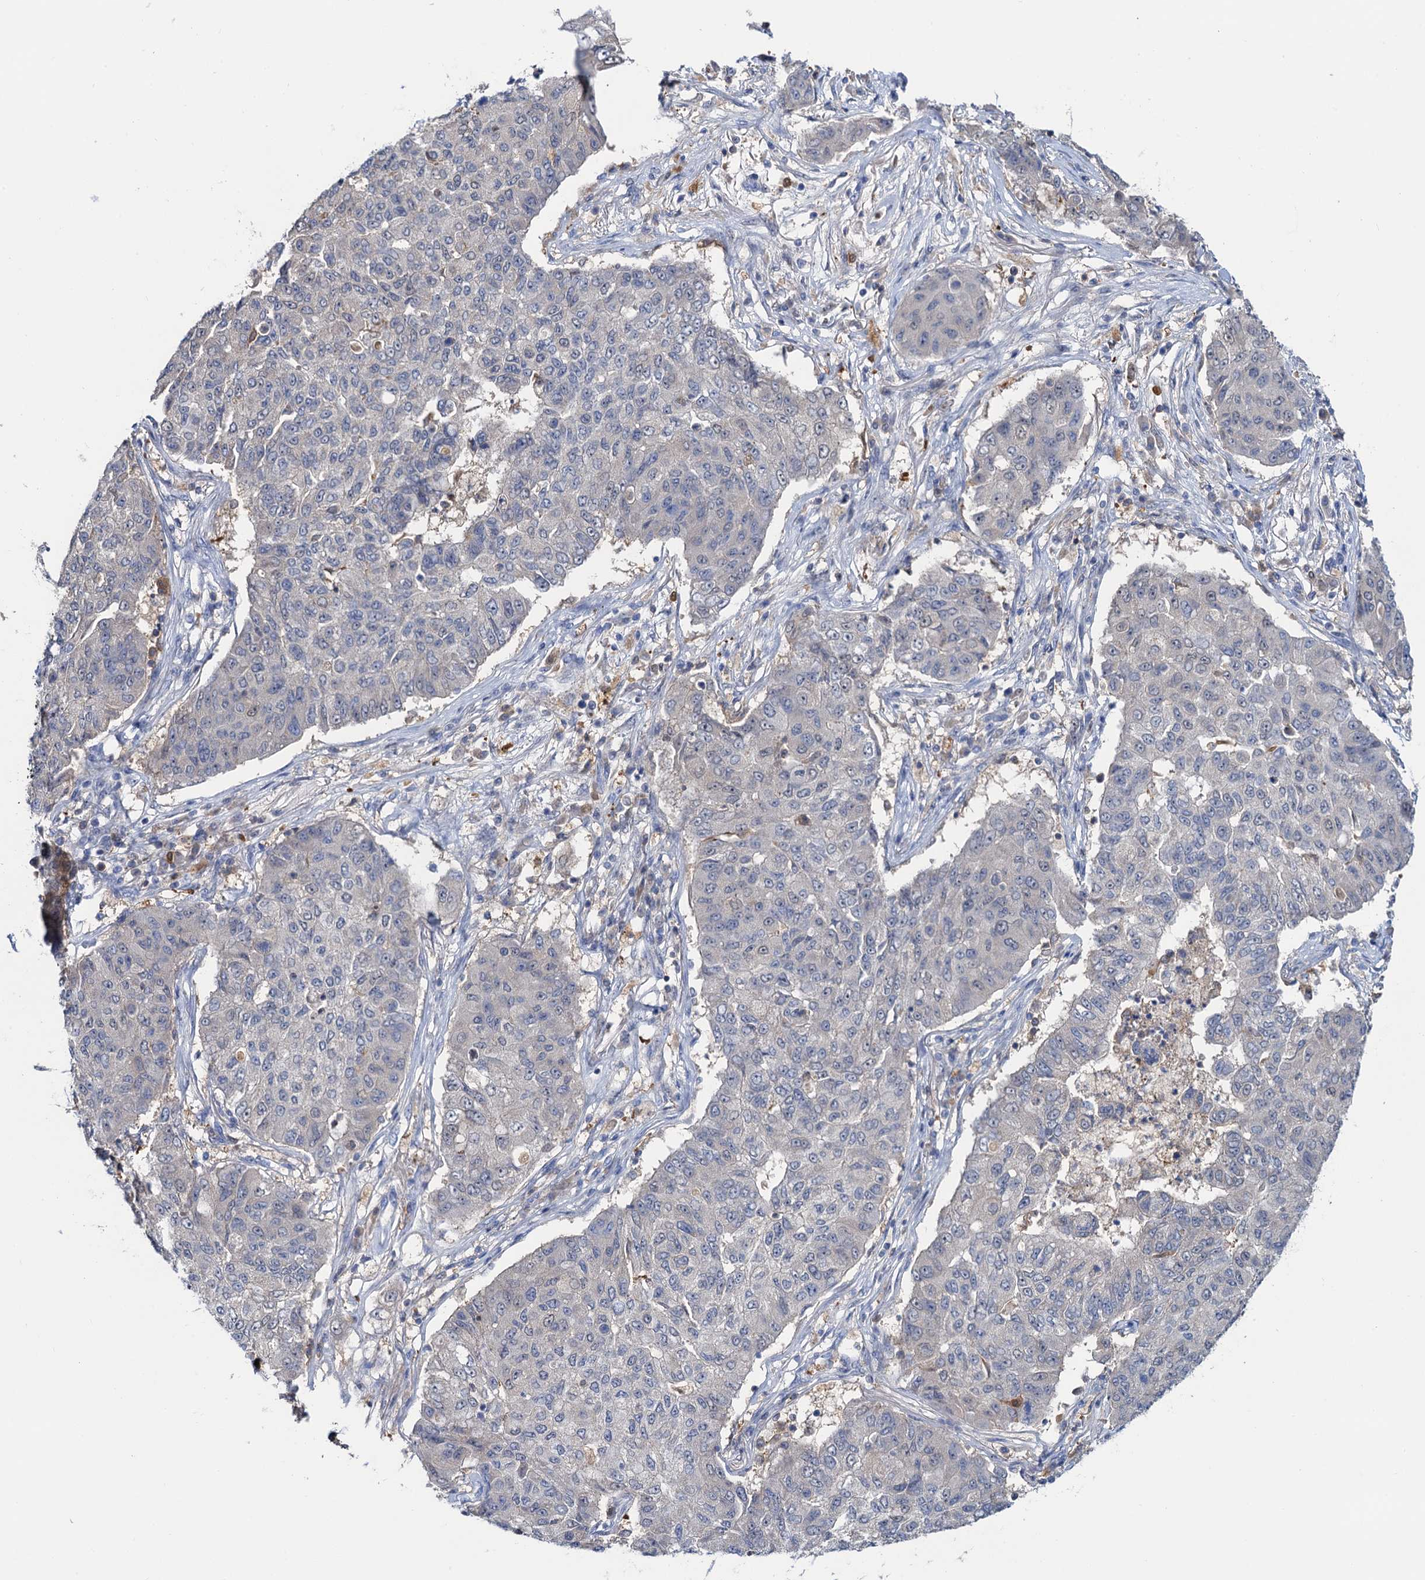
{"staining": {"intensity": "negative", "quantity": "none", "location": "none"}, "tissue": "lung cancer", "cell_type": "Tumor cells", "image_type": "cancer", "snomed": [{"axis": "morphology", "description": "Squamous cell carcinoma, NOS"}, {"axis": "topography", "description": "Lung"}], "caption": "This is an IHC histopathology image of lung cancer. There is no staining in tumor cells.", "gene": "FAH", "patient": {"sex": "male", "age": 74}}